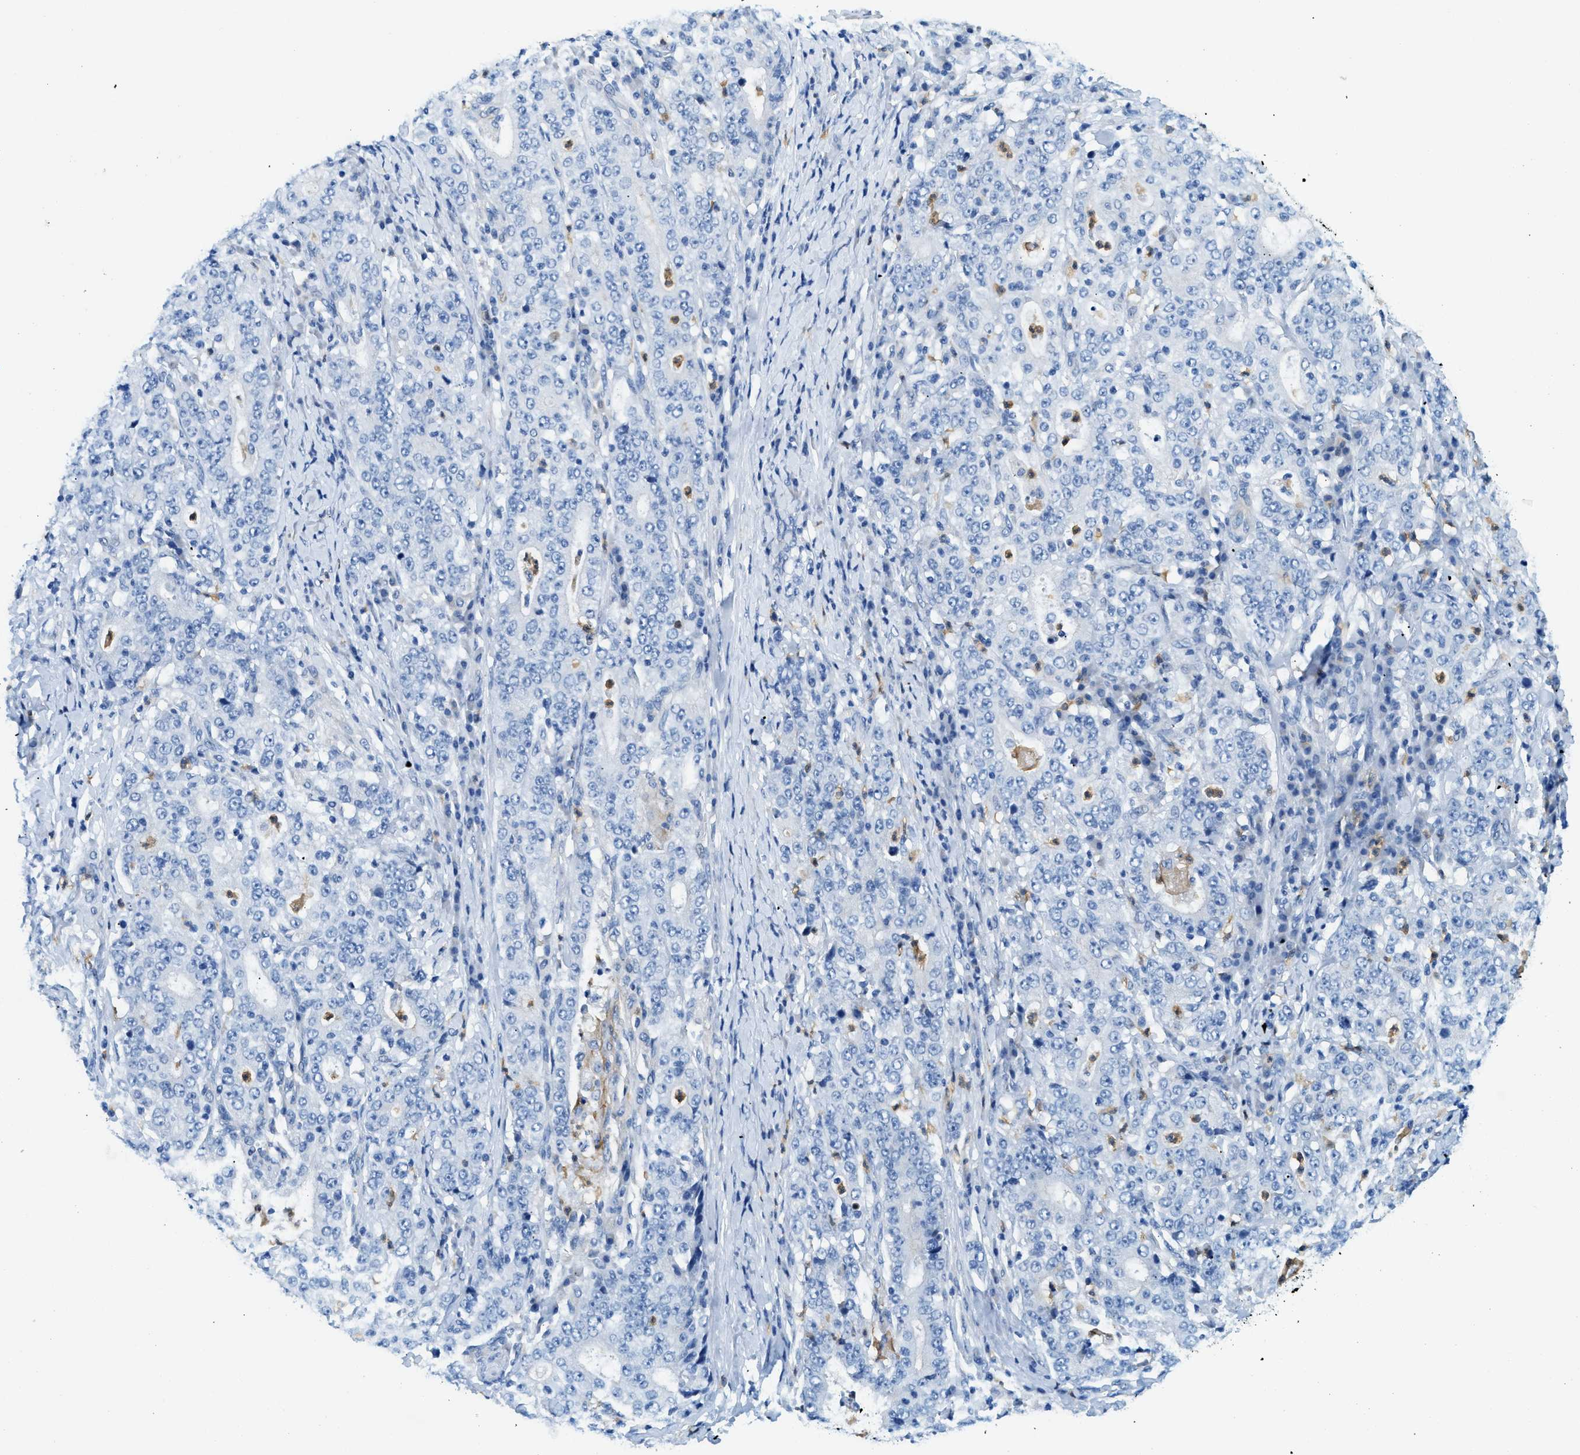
{"staining": {"intensity": "negative", "quantity": "none", "location": "none"}, "tissue": "stomach cancer", "cell_type": "Tumor cells", "image_type": "cancer", "snomed": [{"axis": "morphology", "description": "Normal tissue, NOS"}, {"axis": "morphology", "description": "Adenocarcinoma, NOS"}, {"axis": "topography", "description": "Stomach, upper"}, {"axis": "topography", "description": "Stomach"}], "caption": "Protein analysis of stomach adenocarcinoma shows no significant positivity in tumor cells.", "gene": "ZDHHC13", "patient": {"sex": "male", "age": 59}}